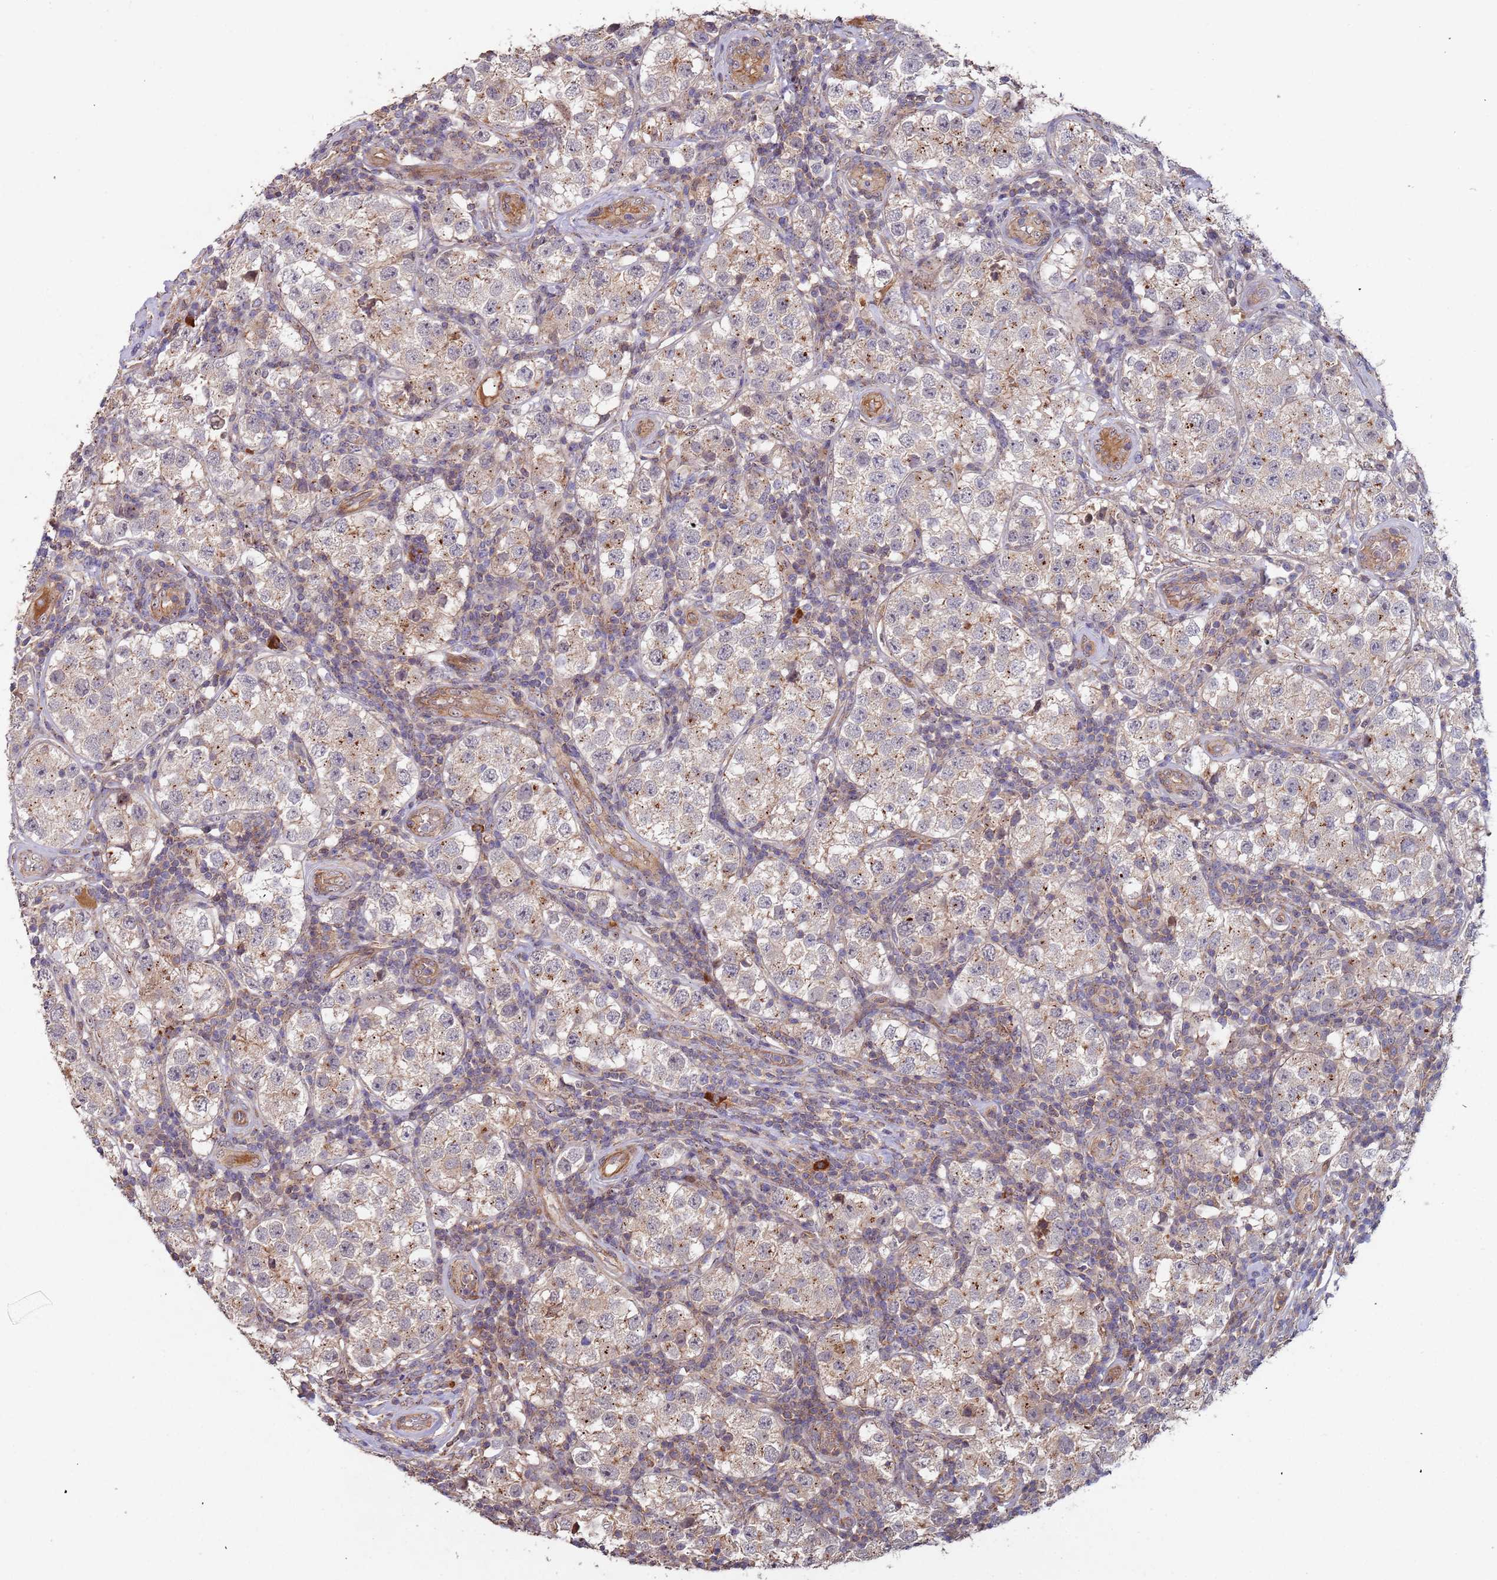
{"staining": {"intensity": "weak", "quantity": "<25%", "location": "cytoplasmic/membranous"}, "tissue": "testis cancer", "cell_type": "Tumor cells", "image_type": "cancer", "snomed": [{"axis": "morphology", "description": "Seminoma, NOS"}, {"axis": "topography", "description": "Testis"}], "caption": "A micrograph of human testis cancer is negative for staining in tumor cells.", "gene": "KANSL1L", "patient": {"sex": "male", "age": 34}}